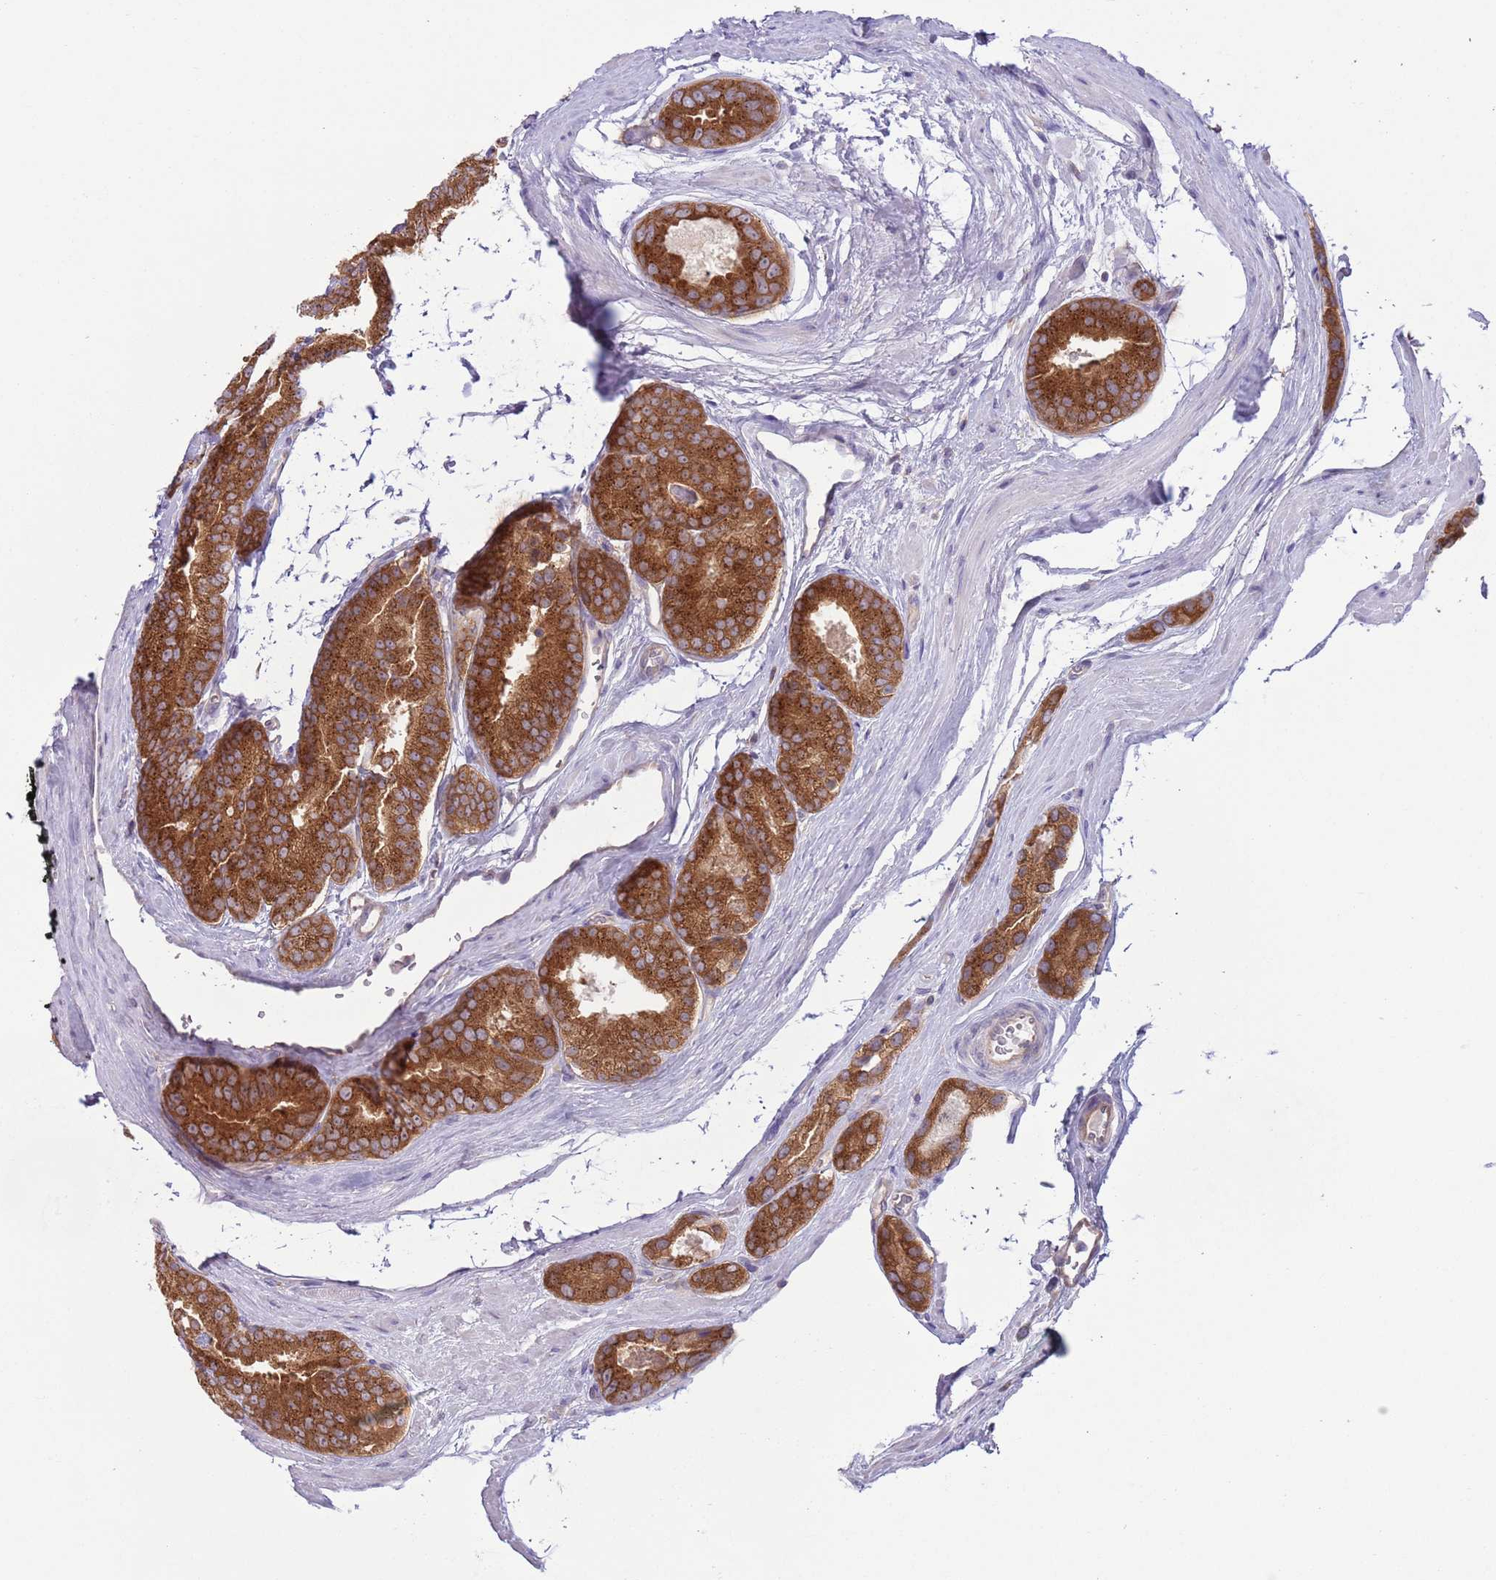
{"staining": {"intensity": "moderate", "quantity": ">75%", "location": "cytoplasmic/membranous"}, "tissue": "prostate cancer", "cell_type": "Tumor cells", "image_type": "cancer", "snomed": [{"axis": "morphology", "description": "Adenocarcinoma, High grade"}, {"axis": "topography", "description": "Prostate"}], "caption": "High-power microscopy captured an immunohistochemistry image of prostate cancer, revealing moderate cytoplasmic/membranous positivity in approximately >75% of tumor cells. (Stains: DAB (3,3'-diaminobenzidine) in brown, nuclei in blue, Microscopy: brightfield microscopy at high magnification).", "gene": "COPE", "patient": {"sex": "male", "age": 72}}